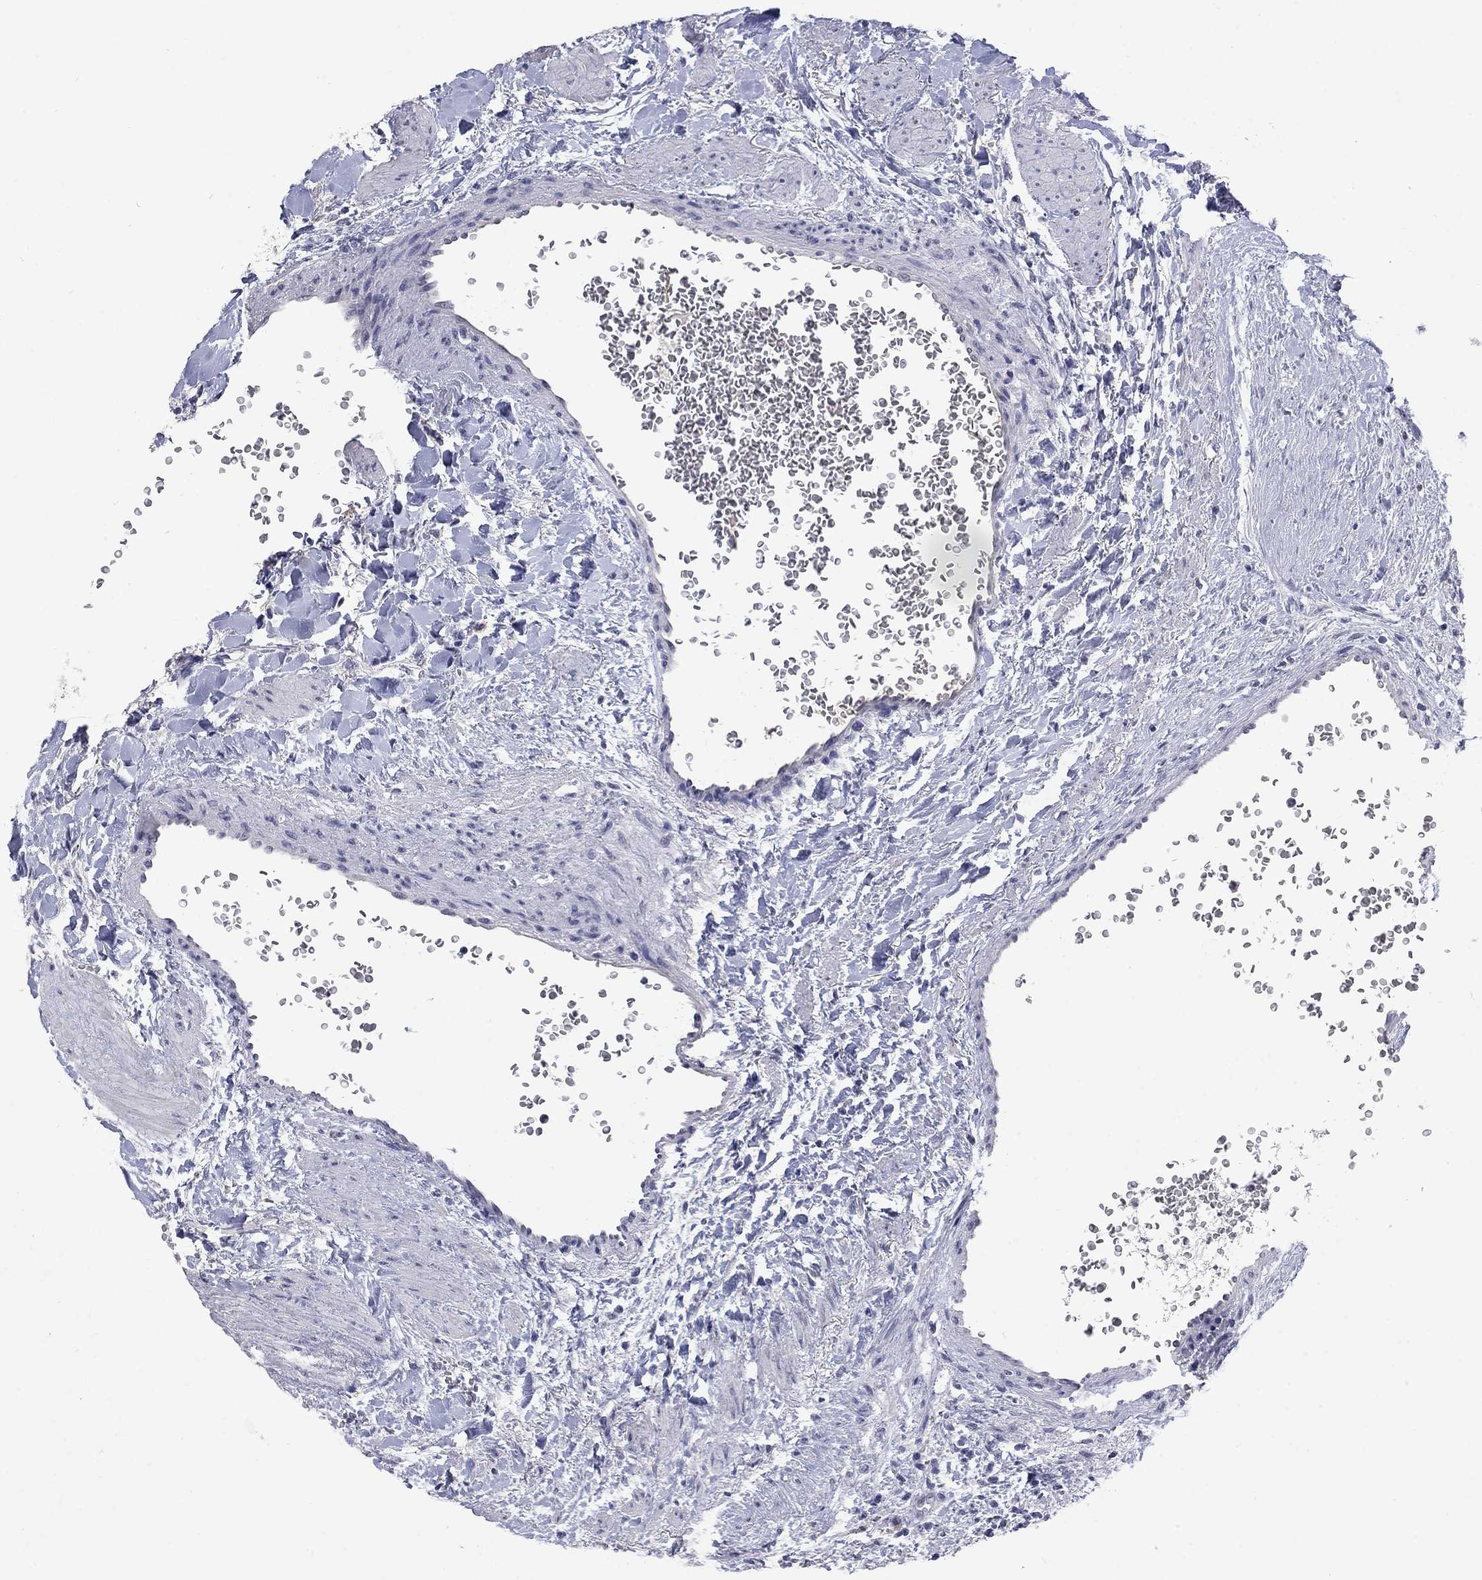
{"staining": {"intensity": "negative", "quantity": "none", "location": "none"}, "tissue": "renal cancer", "cell_type": "Tumor cells", "image_type": "cancer", "snomed": [{"axis": "morphology", "description": "Adenocarcinoma, NOS"}, {"axis": "topography", "description": "Kidney"}], "caption": "Immunohistochemistry (IHC) histopathology image of human renal cancer (adenocarcinoma) stained for a protein (brown), which displays no positivity in tumor cells. The staining was performed using DAB to visualize the protein expression in brown, while the nuclei were stained in blue with hematoxylin (Magnification: 20x).", "gene": "SLC51A", "patient": {"sex": "female", "age": 74}}